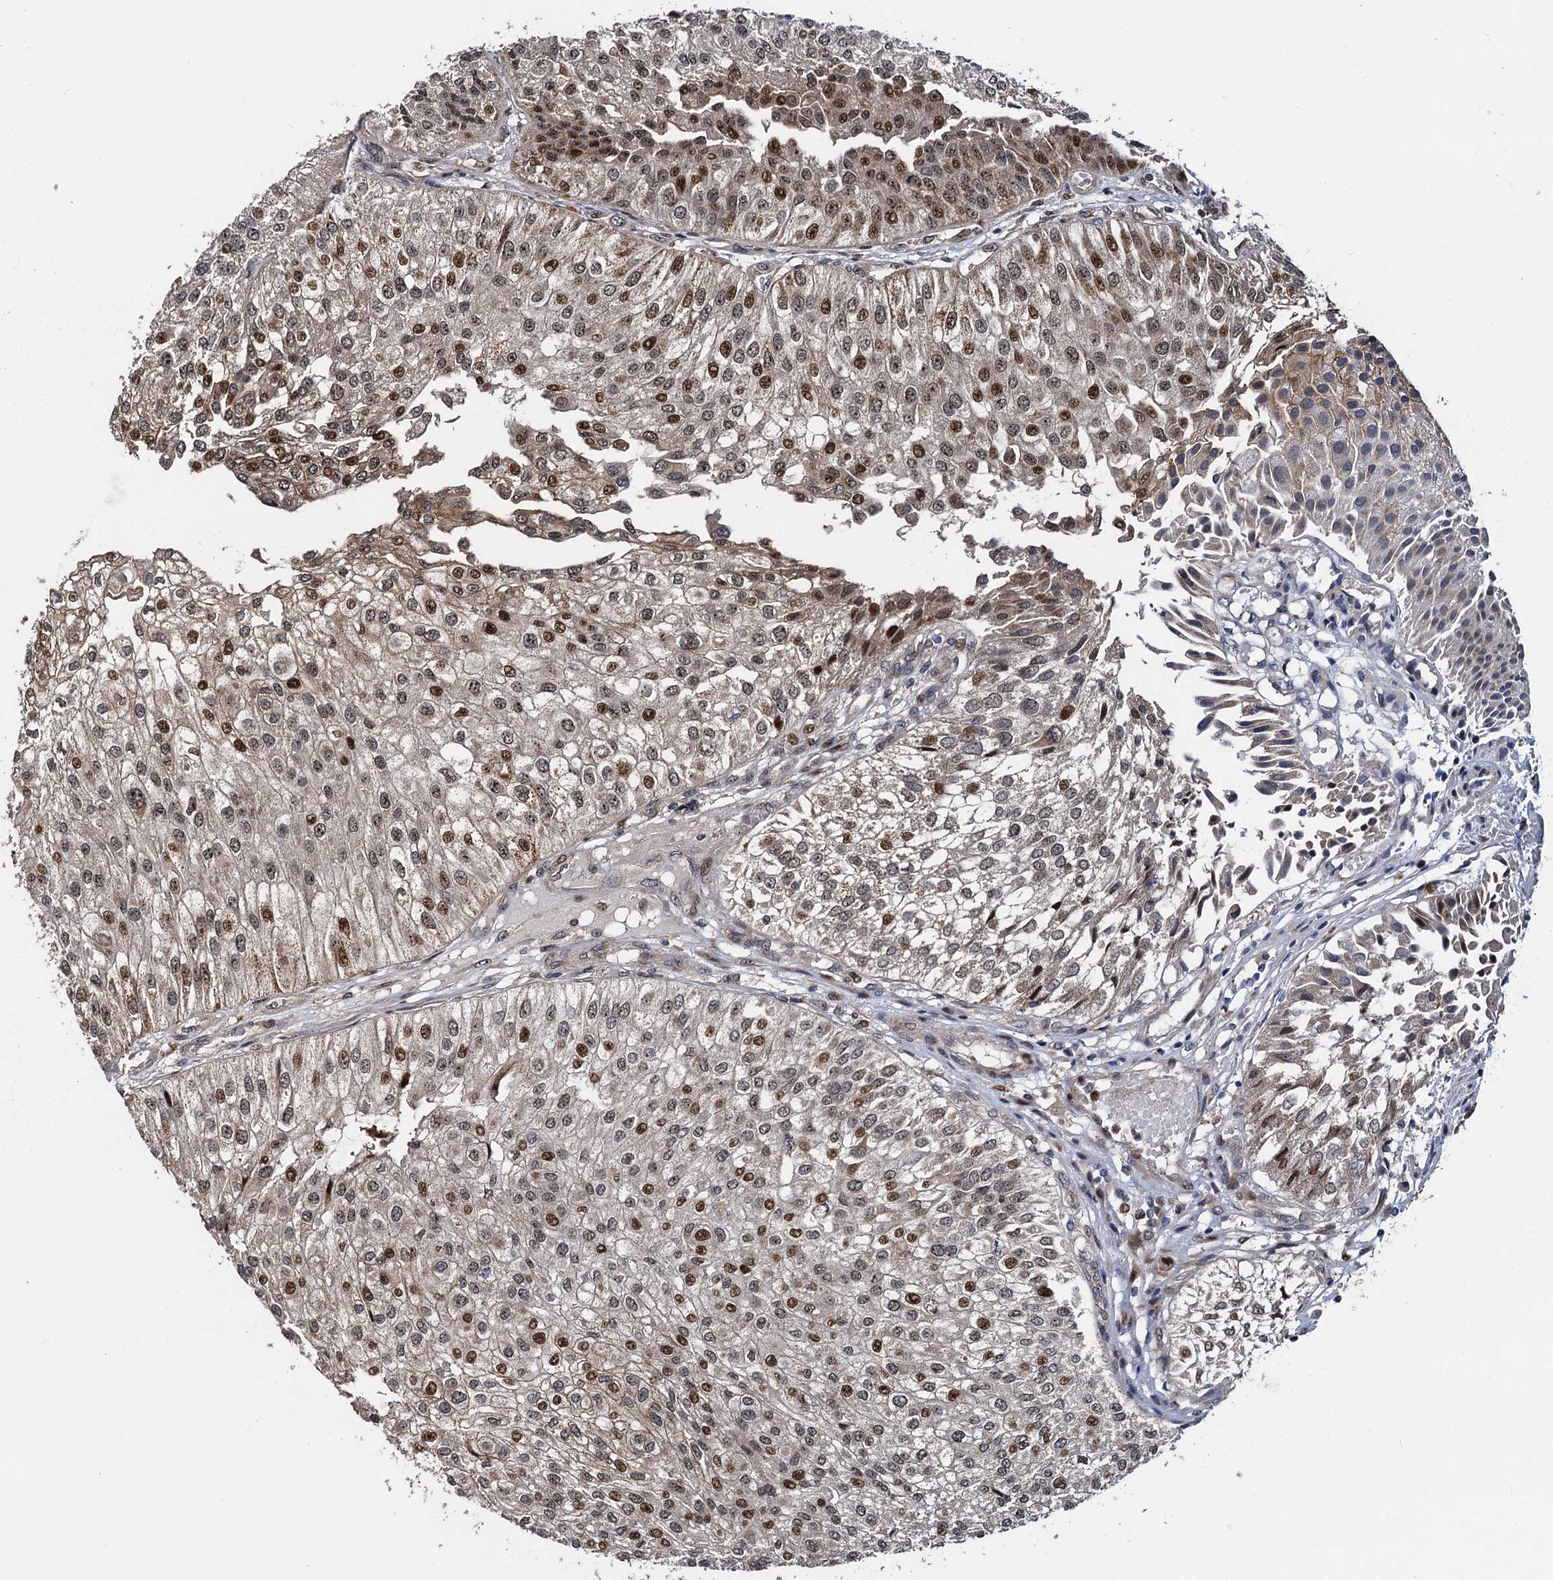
{"staining": {"intensity": "moderate", "quantity": ">75%", "location": "nuclear"}, "tissue": "urothelial cancer", "cell_type": "Tumor cells", "image_type": "cancer", "snomed": [{"axis": "morphology", "description": "Urothelial carcinoma, Low grade"}, {"axis": "topography", "description": "Urinary bladder"}], "caption": "IHC histopathology image of human low-grade urothelial carcinoma stained for a protein (brown), which demonstrates medium levels of moderate nuclear expression in about >75% of tumor cells.", "gene": "ATOSA", "patient": {"sex": "female", "age": 89}}